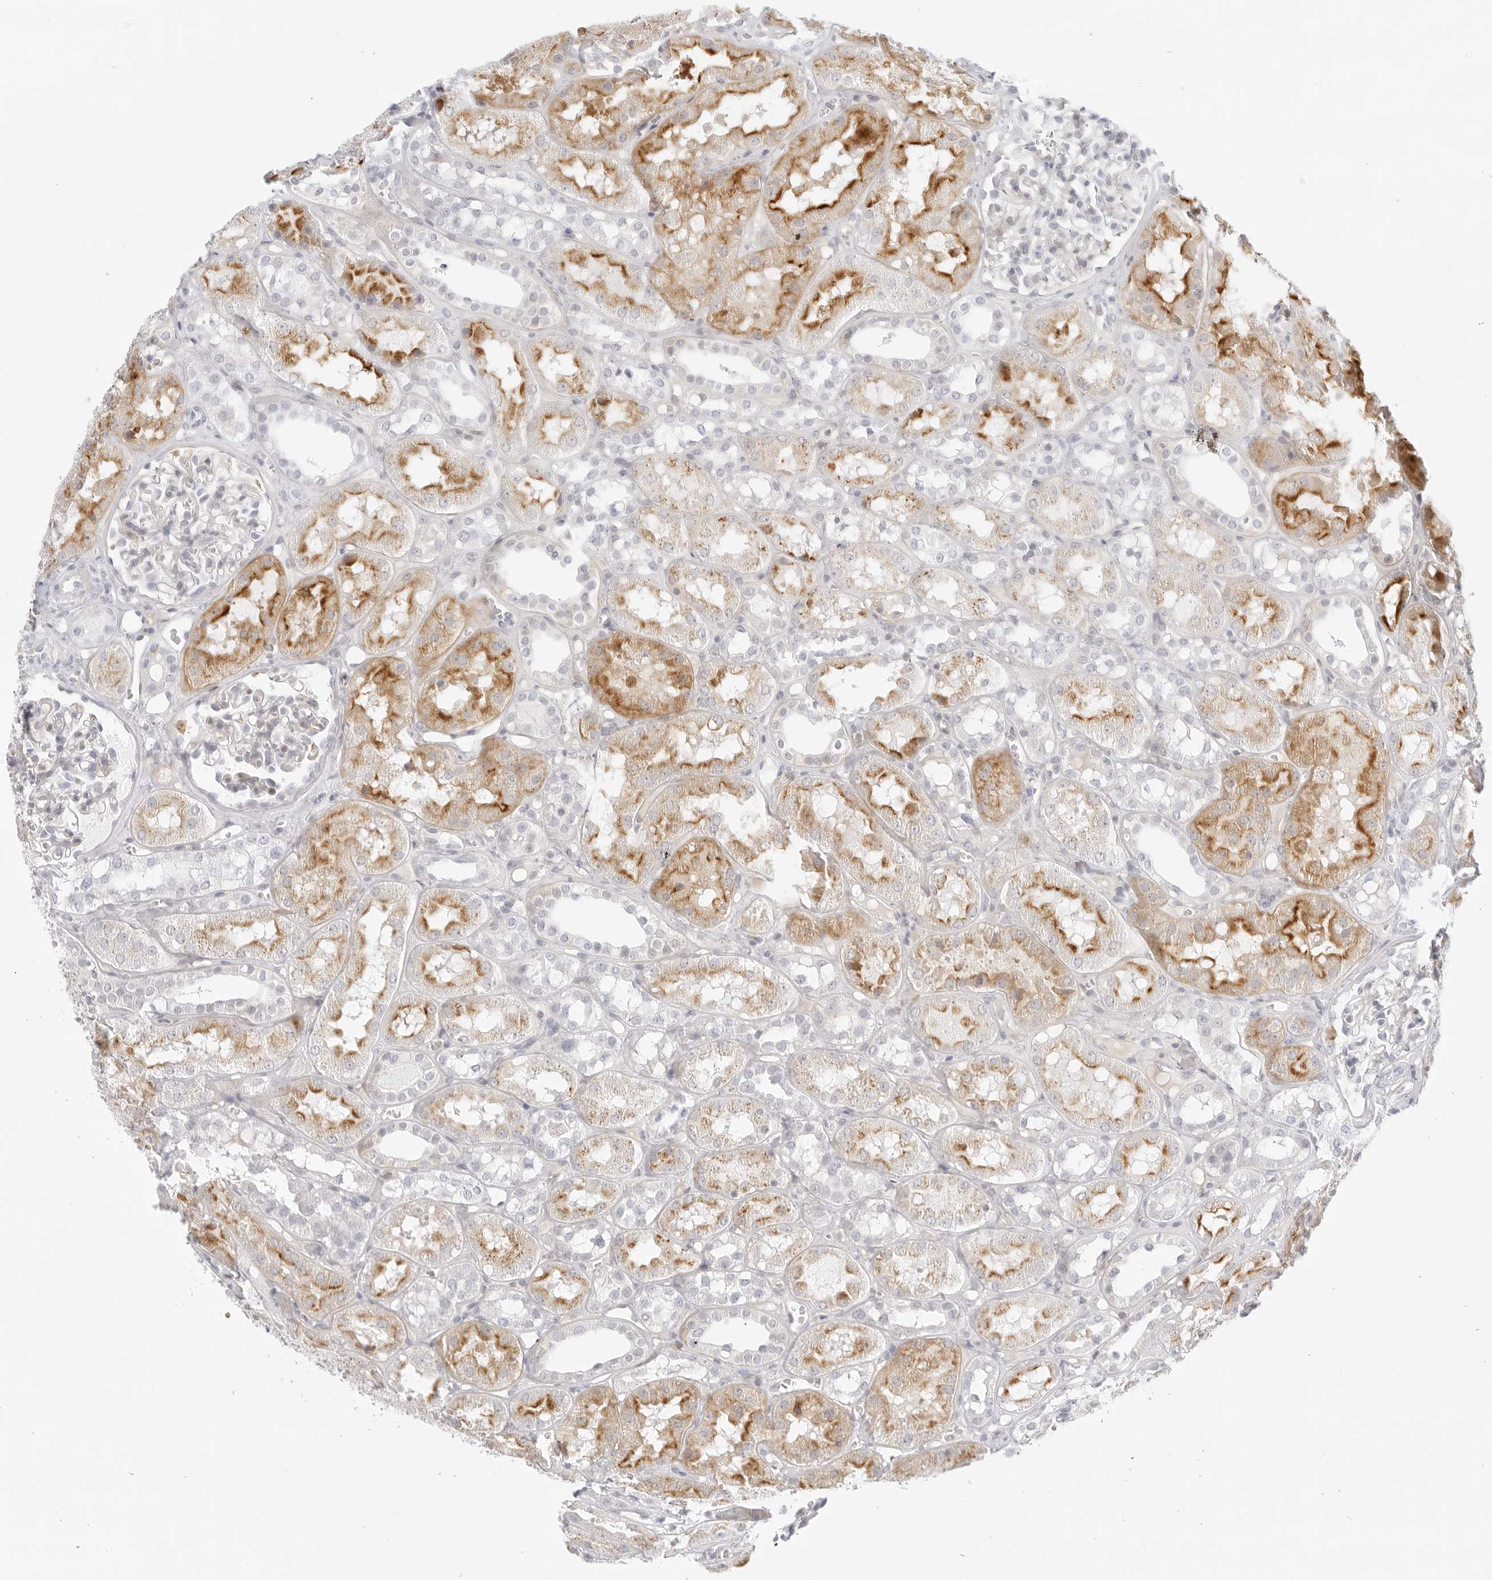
{"staining": {"intensity": "negative", "quantity": "none", "location": "none"}, "tissue": "kidney", "cell_type": "Cells in glomeruli", "image_type": "normal", "snomed": [{"axis": "morphology", "description": "Normal tissue, NOS"}, {"axis": "topography", "description": "Kidney"}], "caption": "Micrograph shows no protein positivity in cells in glomeruli of benign kidney.", "gene": "TNFRSF14", "patient": {"sex": "male", "age": 16}}